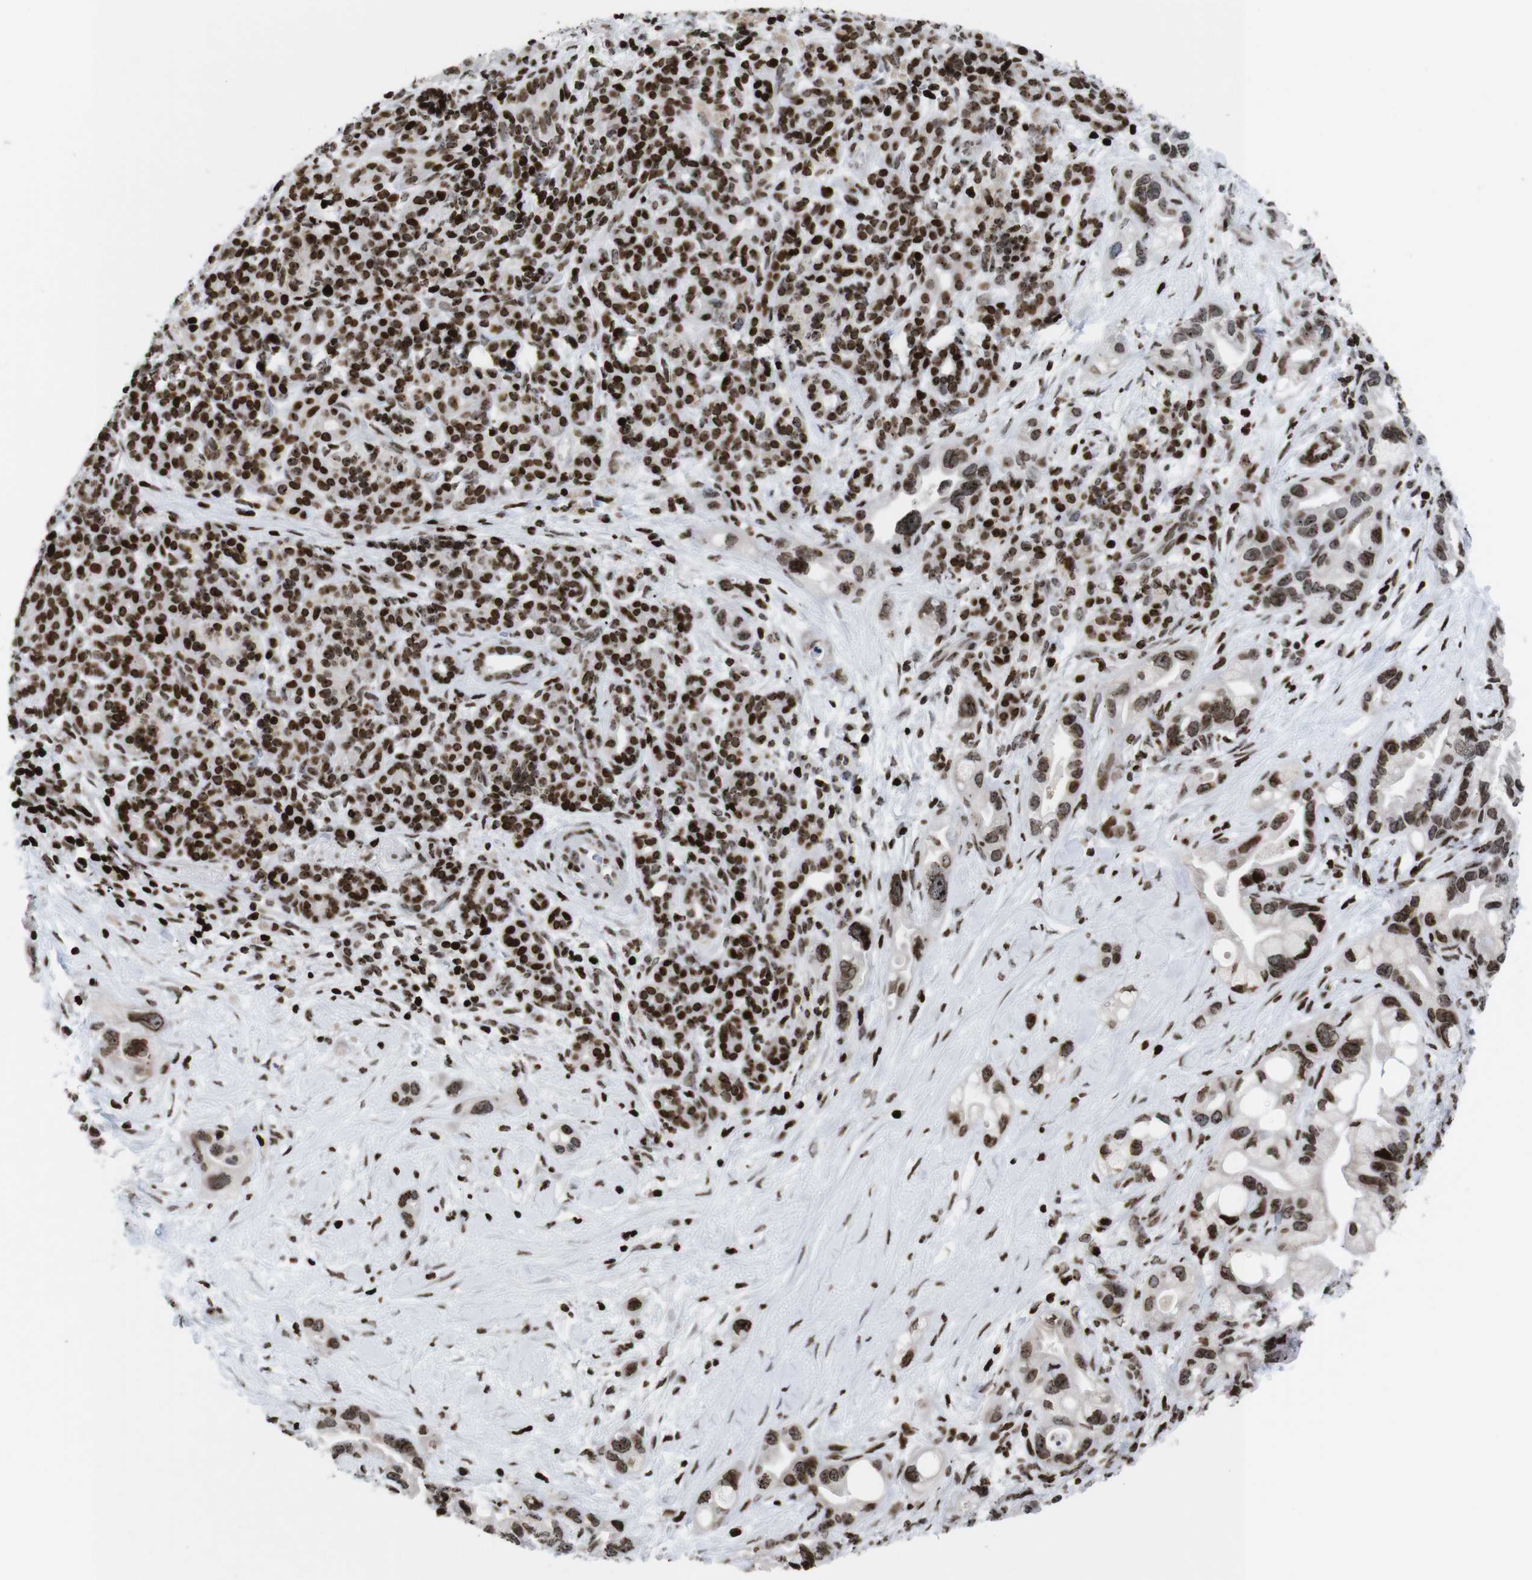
{"staining": {"intensity": "strong", "quantity": ">75%", "location": "nuclear"}, "tissue": "pancreatic cancer", "cell_type": "Tumor cells", "image_type": "cancer", "snomed": [{"axis": "morphology", "description": "Adenocarcinoma, NOS"}, {"axis": "topography", "description": "Pancreas"}], "caption": "Immunohistochemistry (DAB (3,3'-diaminobenzidine)) staining of pancreatic cancer demonstrates strong nuclear protein staining in about >75% of tumor cells. The staining was performed using DAB to visualize the protein expression in brown, while the nuclei were stained in blue with hematoxylin (Magnification: 20x).", "gene": "H1-4", "patient": {"sex": "female", "age": 77}}